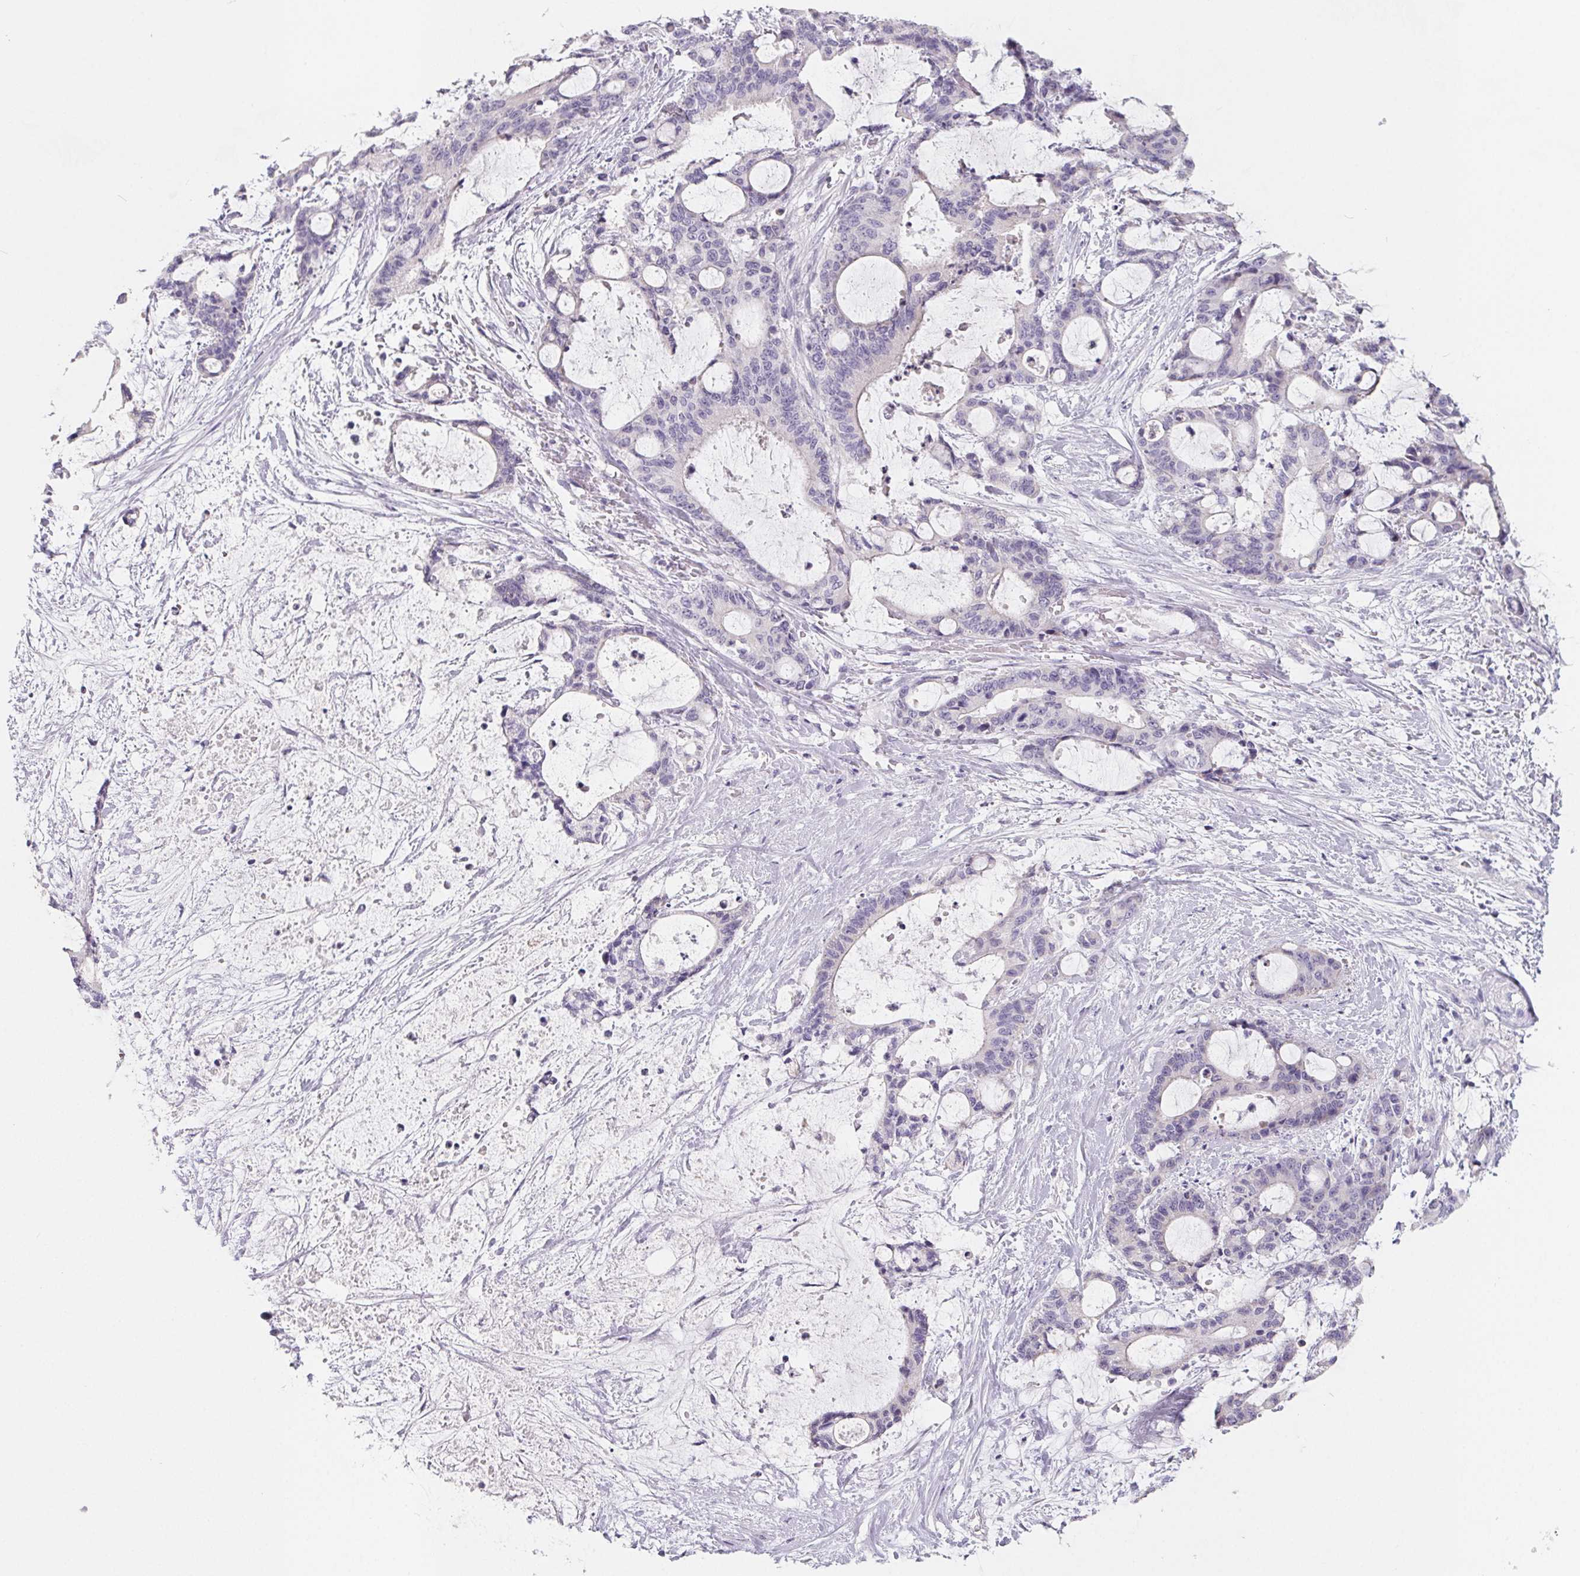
{"staining": {"intensity": "negative", "quantity": "none", "location": "none"}, "tissue": "liver cancer", "cell_type": "Tumor cells", "image_type": "cancer", "snomed": [{"axis": "morphology", "description": "Normal tissue, NOS"}, {"axis": "morphology", "description": "Cholangiocarcinoma"}, {"axis": "topography", "description": "Liver"}, {"axis": "topography", "description": "Peripheral nerve tissue"}], "caption": "Tumor cells are negative for brown protein staining in cholangiocarcinoma (liver).", "gene": "FDX1", "patient": {"sex": "female", "age": 73}}